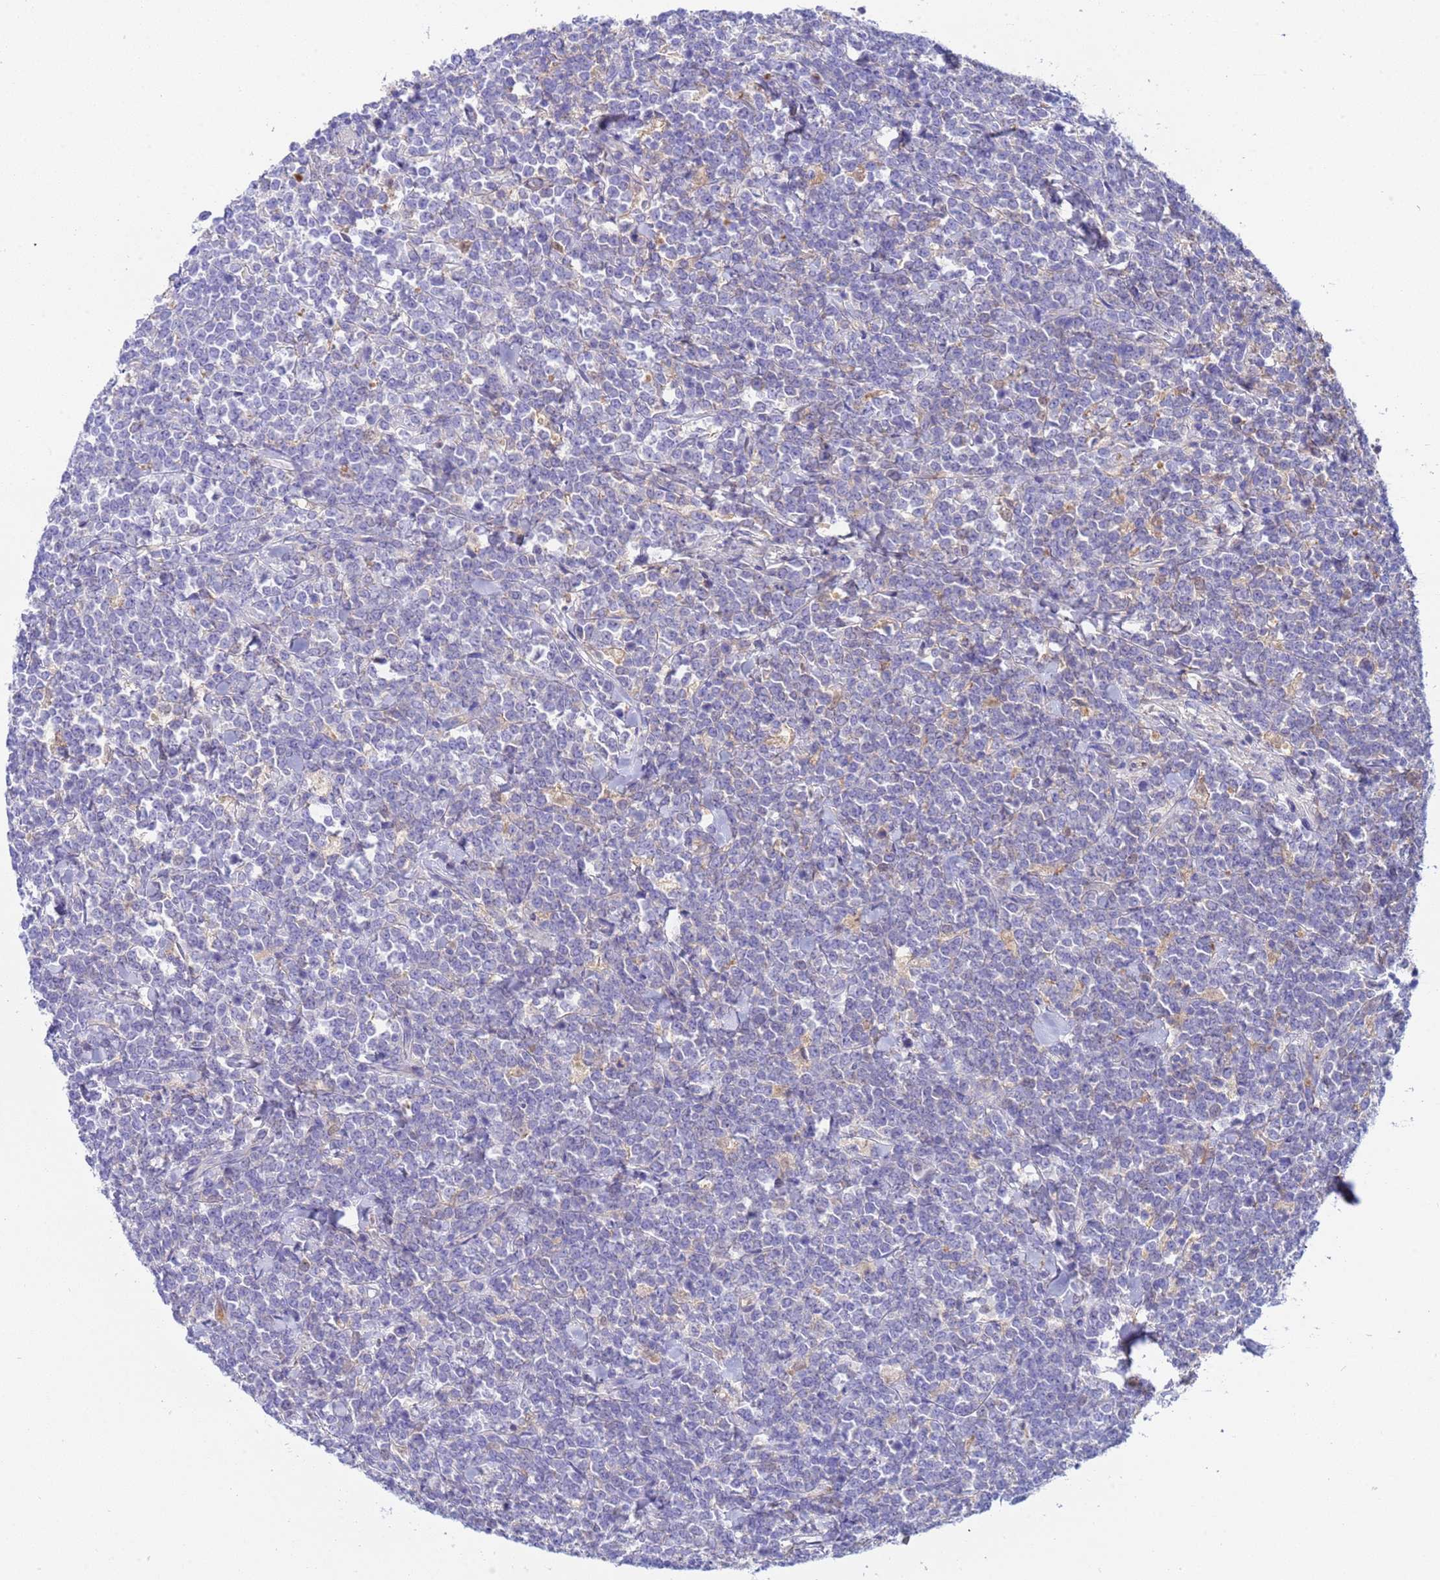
{"staining": {"intensity": "negative", "quantity": "none", "location": "none"}, "tissue": "lymphoma", "cell_type": "Tumor cells", "image_type": "cancer", "snomed": [{"axis": "morphology", "description": "Malignant lymphoma, non-Hodgkin's type, High grade"}, {"axis": "topography", "description": "Small intestine"}, {"axis": "topography", "description": "Colon"}], "caption": "A high-resolution photomicrograph shows IHC staining of lymphoma, which reveals no significant expression in tumor cells. (DAB IHC, high magnification).", "gene": "H1-7", "patient": {"sex": "male", "age": 8}}